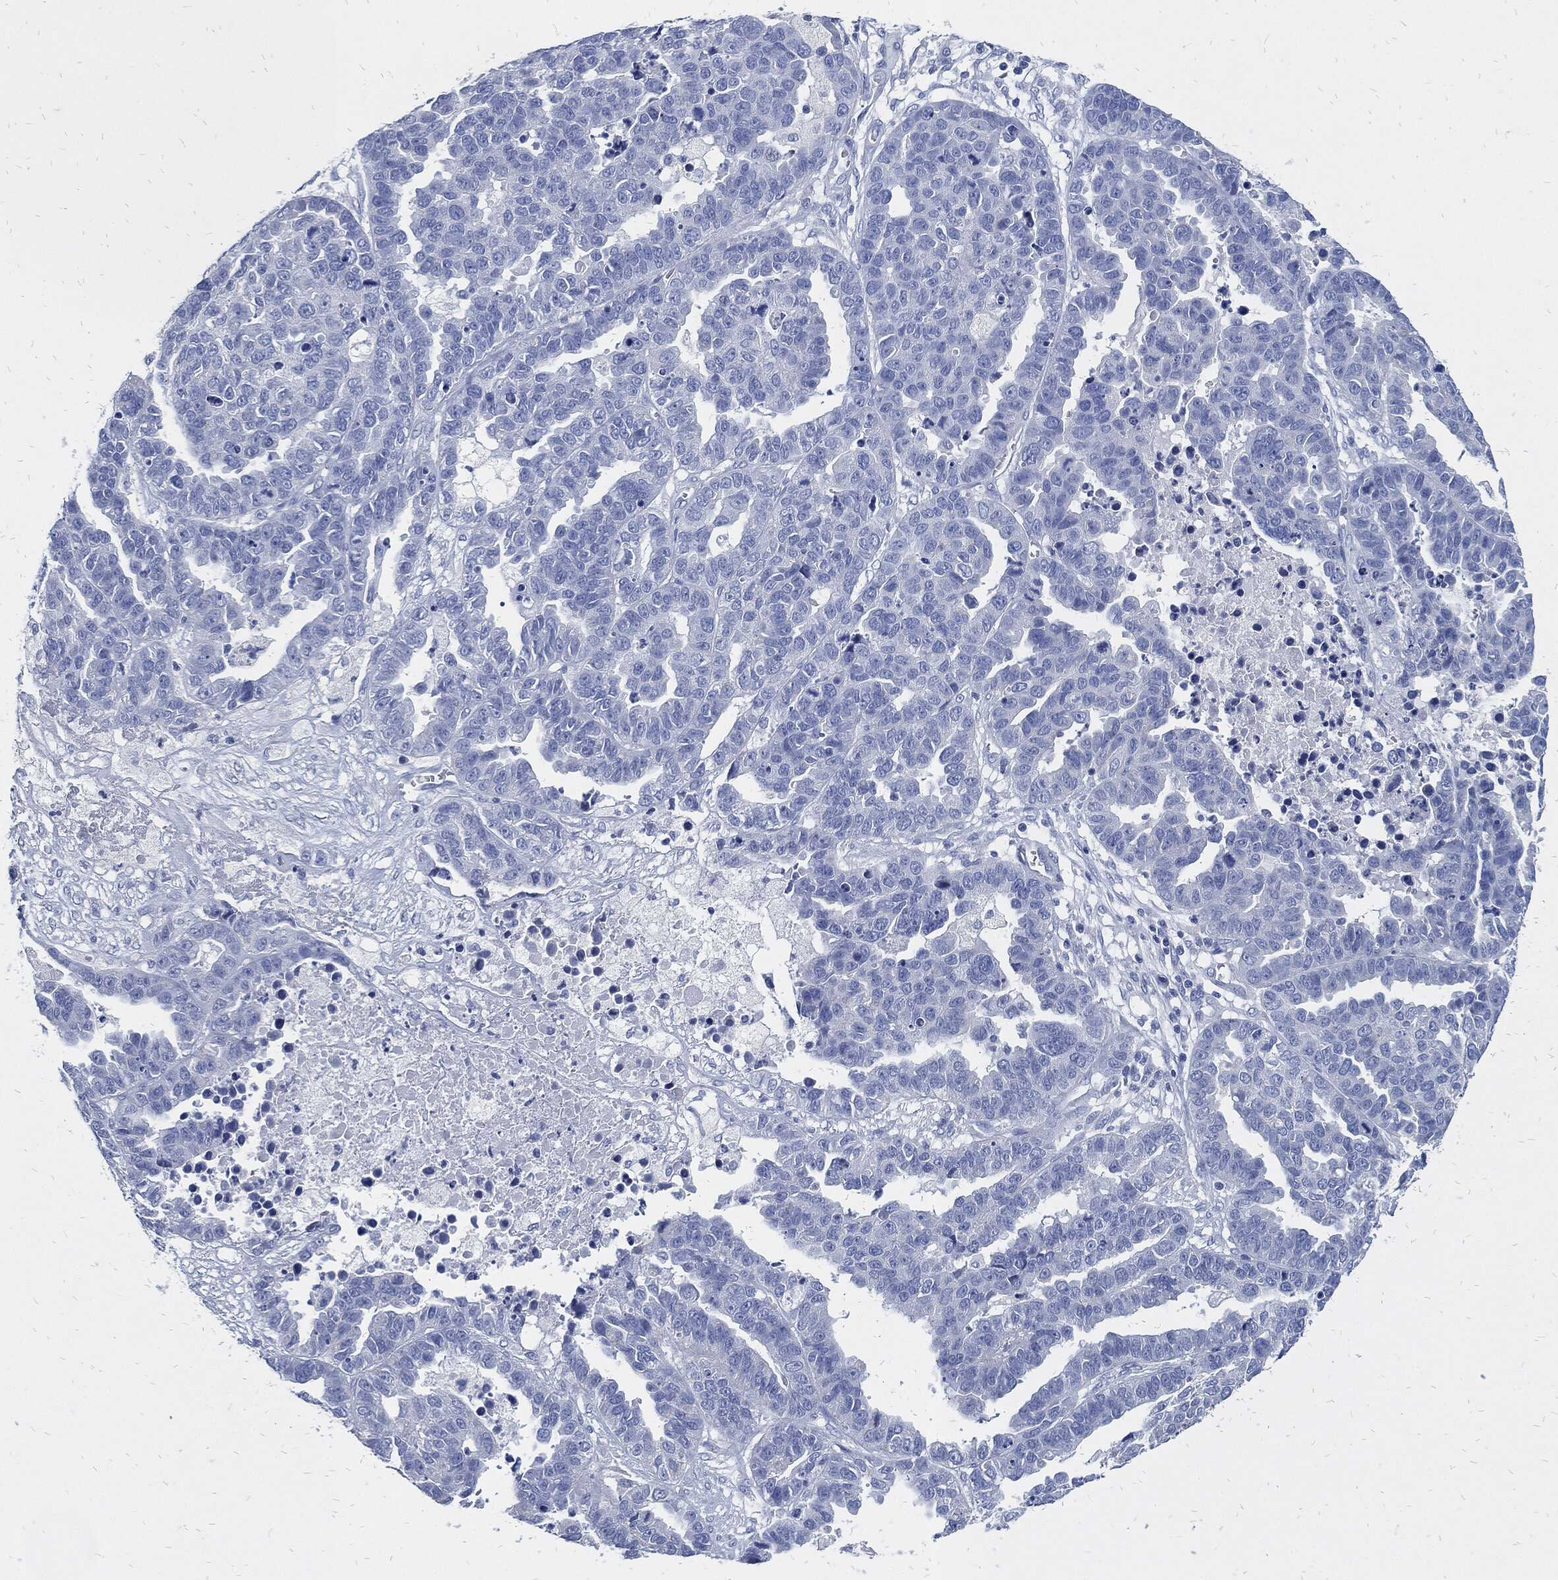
{"staining": {"intensity": "negative", "quantity": "none", "location": "none"}, "tissue": "ovarian cancer", "cell_type": "Tumor cells", "image_type": "cancer", "snomed": [{"axis": "morphology", "description": "Cystadenocarcinoma, serous, NOS"}, {"axis": "topography", "description": "Ovary"}], "caption": "Ovarian cancer was stained to show a protein in brown. There is no significant staining in tumor cells. The staining was performed using DAB (3,3'-diaminobenzidine) to visualize the protein expression in brown, while the nuclei were stained in blue with hematoxylin (Magnification: 20x).", "gene": "FABP4", "patient": {"sex": "female", "age": 87}}